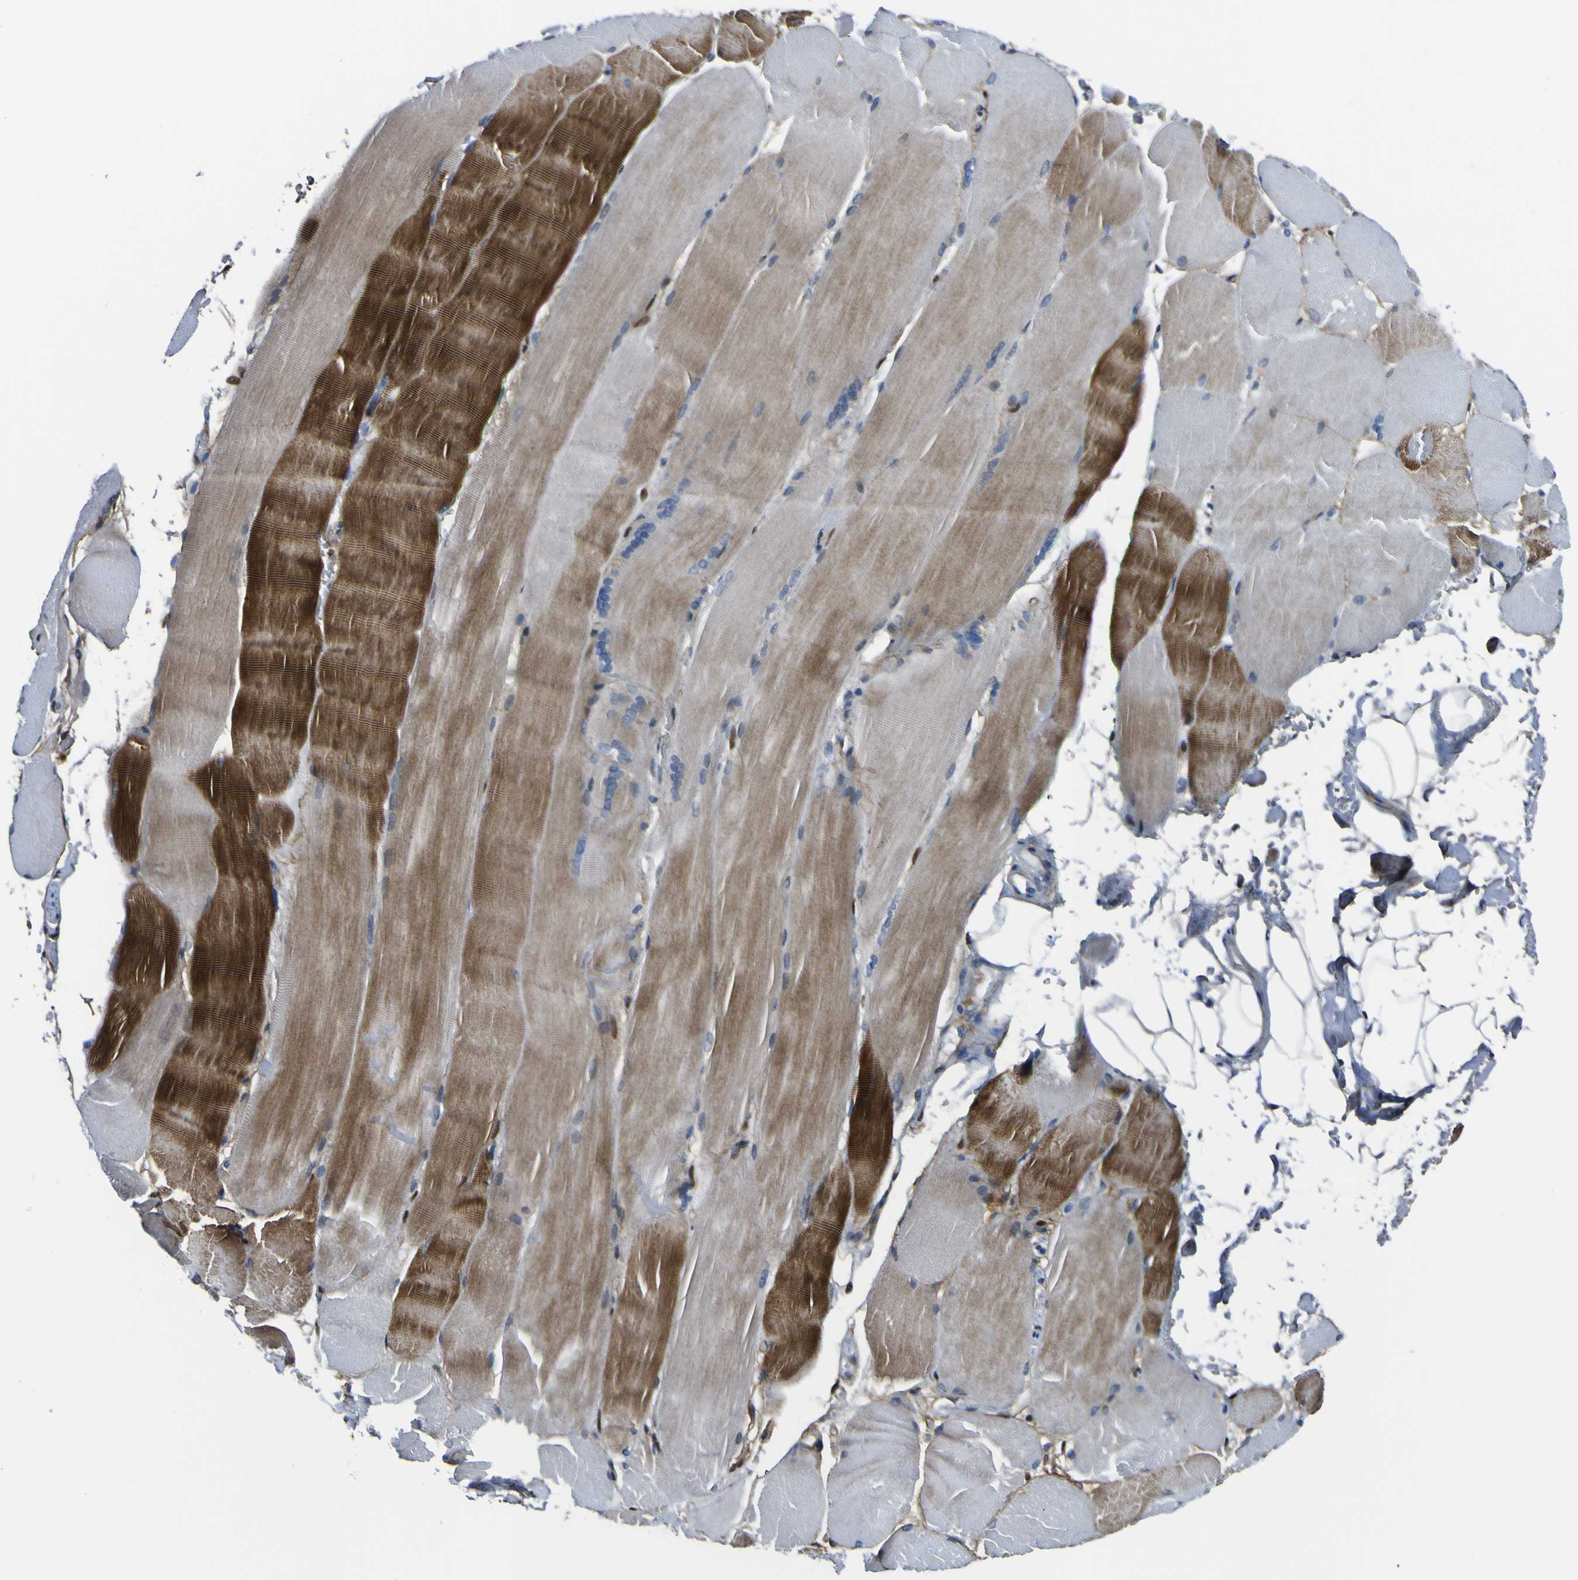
{"staining": {"intensity": "strong", "quantity": "25%-75%", "location": "cytoplasmic/membranous"}, "tissue": "skeletal muscle", "cell_type": "Myocytes", "image_type": "normal", "snomed": [{"axis": "morphology", "description": "Normal tissue, NOS"}, {"axis": "topography", "description": "Skin"}, {"axis": "topography", "description": "Skeletal muscle"}], "caption": "This photomicrograph demonstrates immunohistochemistry staining of unremarkable skeletal muscle, with high strong cytoplasmic/membranous staining in approximately 25%-75% of myocytes.", "gene": "LRRN1", "patient": {"sex": "male", "age": 83}}